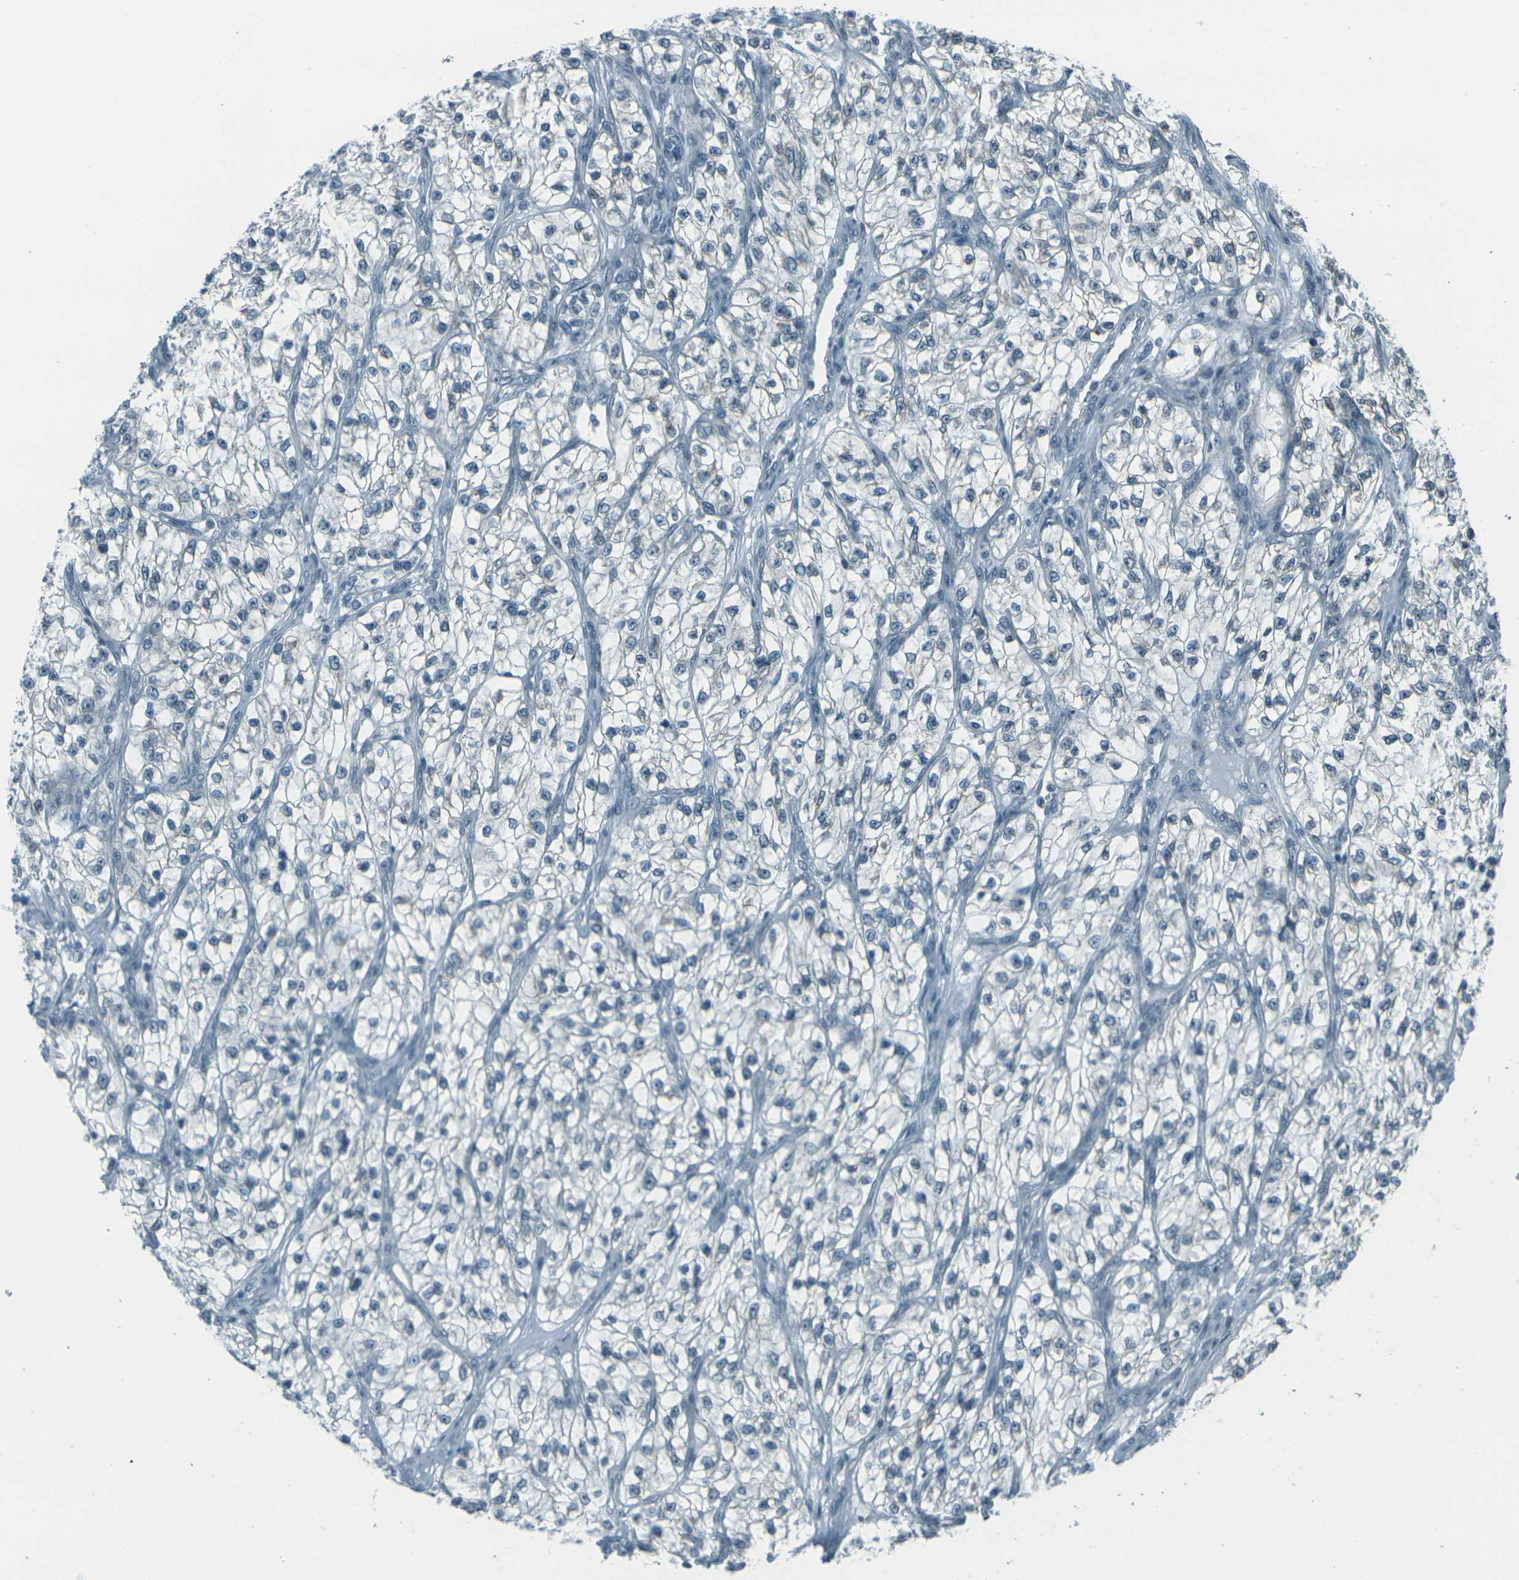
{"staining": {"intensity": "negative", "quantity": "none", "location": "none"}, "tissue": "renal cancer", "cell_type": "Tumor cells", "image_type": "cancer", "snomed": [{"axis": "morphology", "description": "Adenocarcinoma, NOS"}, {"axis": "topography", "description": "Kidney"}], "caption": "Immunohistochemistry (IHC) image of human adenocarcinoma (renal) stained for a protein (brown), which displays no positivity in tumor cells. Brightfield microscopy of IHC stained with DAB (brown) and hematoxylin (blue), captured at high magnification.", "gene": "H2BC1", "patient": {"sex": "female", "age": 57}}